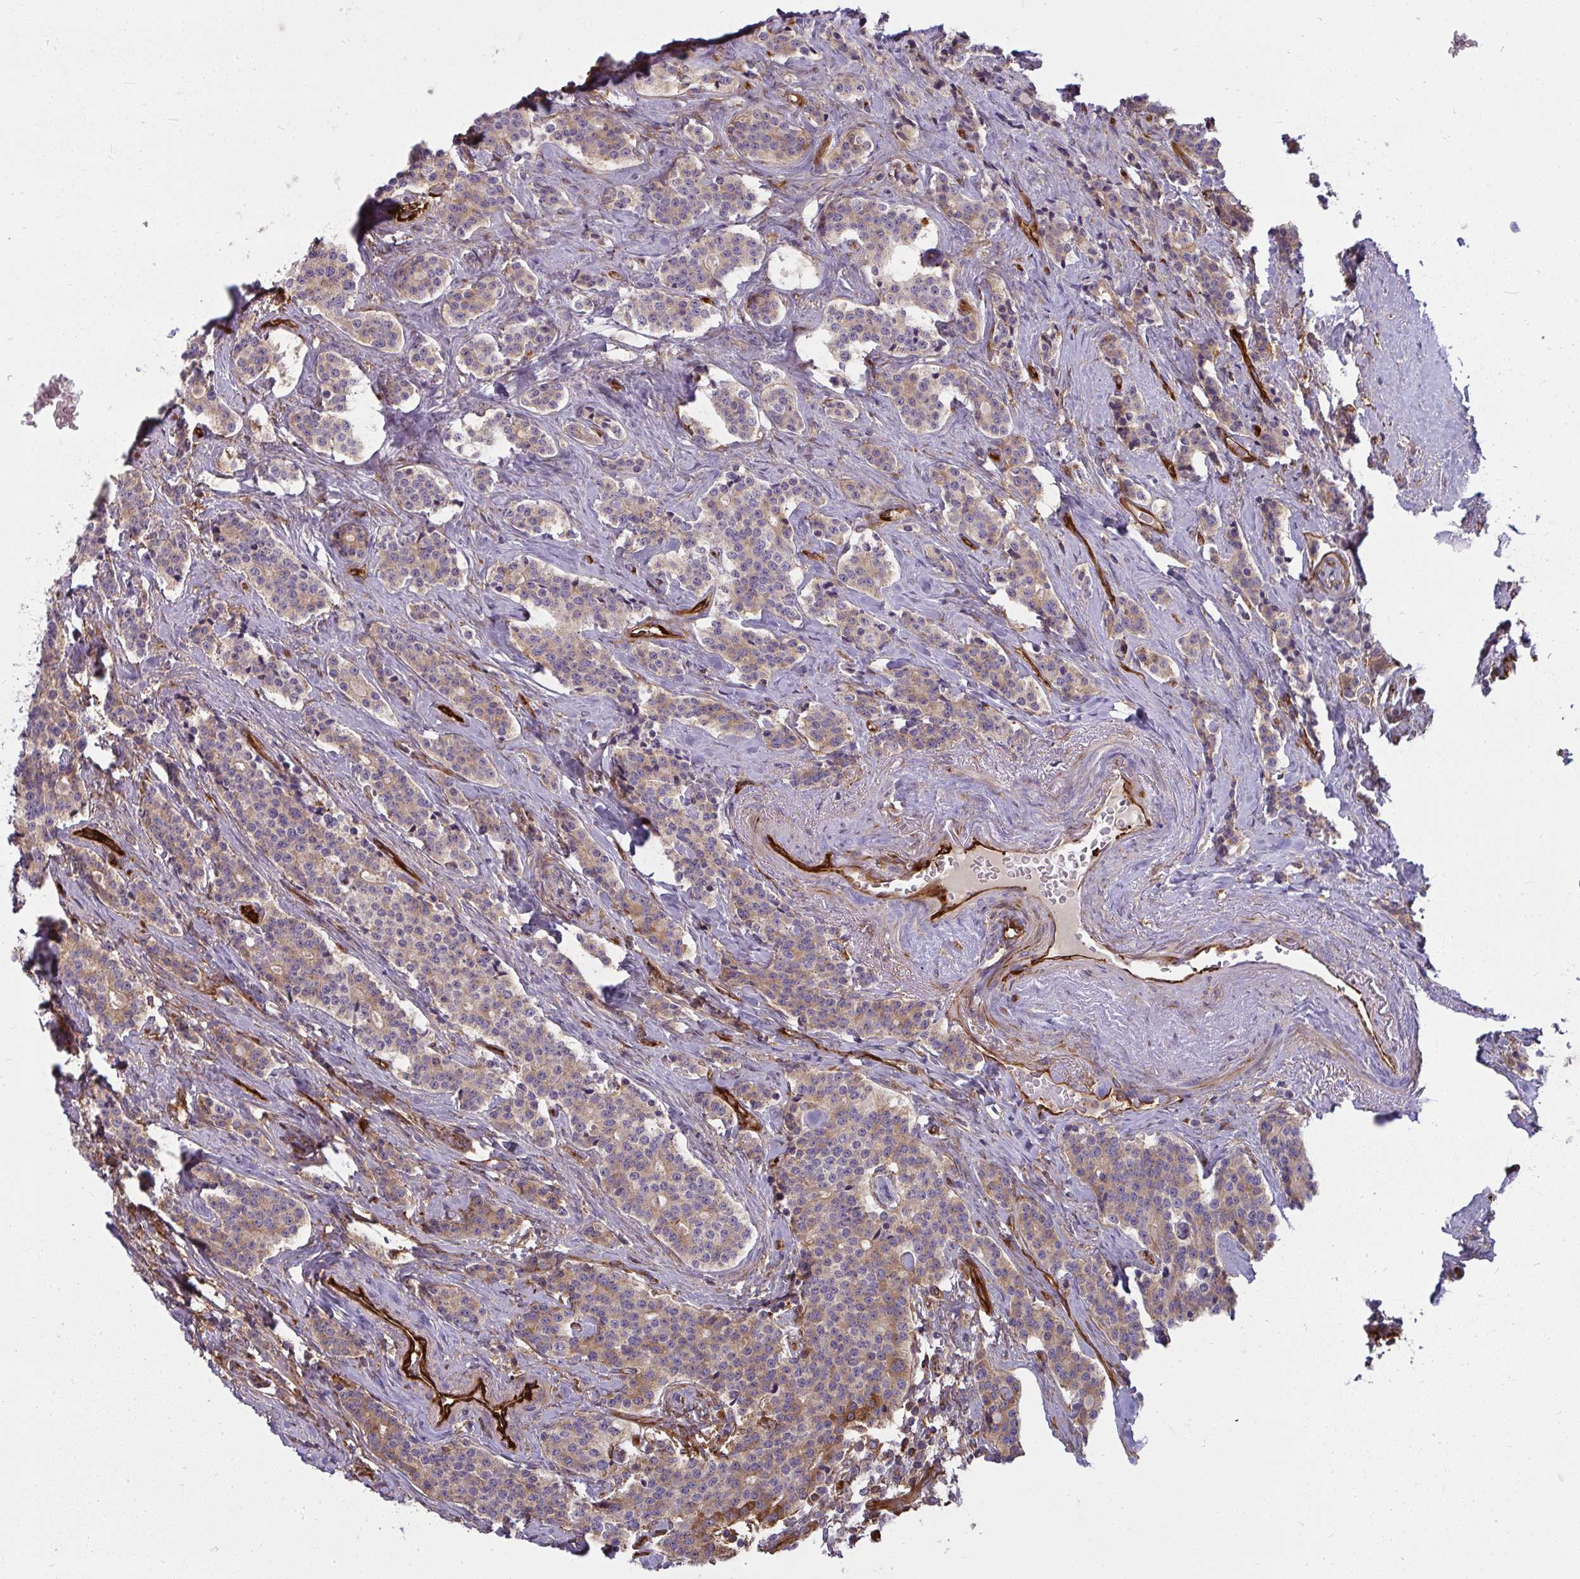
{"staining": {"intensity": "moderate", "quantity": ">75%", "location": "cytoplasmic/membranous"}, "tissue": "carcinoid", "cell_type": "Tumor cells", "image_type": "cancer", "snomed": [{"axis": "morphology", "description": "Carcinoid, malignant, NOS"}, {"axis": "topography", "description": "Small intestine"}], "caption": "A brown stain shows moderate cytoplasmic/membranous staining of a protein in carcinoid tumor cells. (DAB (3,3'-diaminobenzidine) IHC with brightfield microscopy, high magnification).", "gene": "IFIT3", "patient": {"sex": "female", "age": 73}}